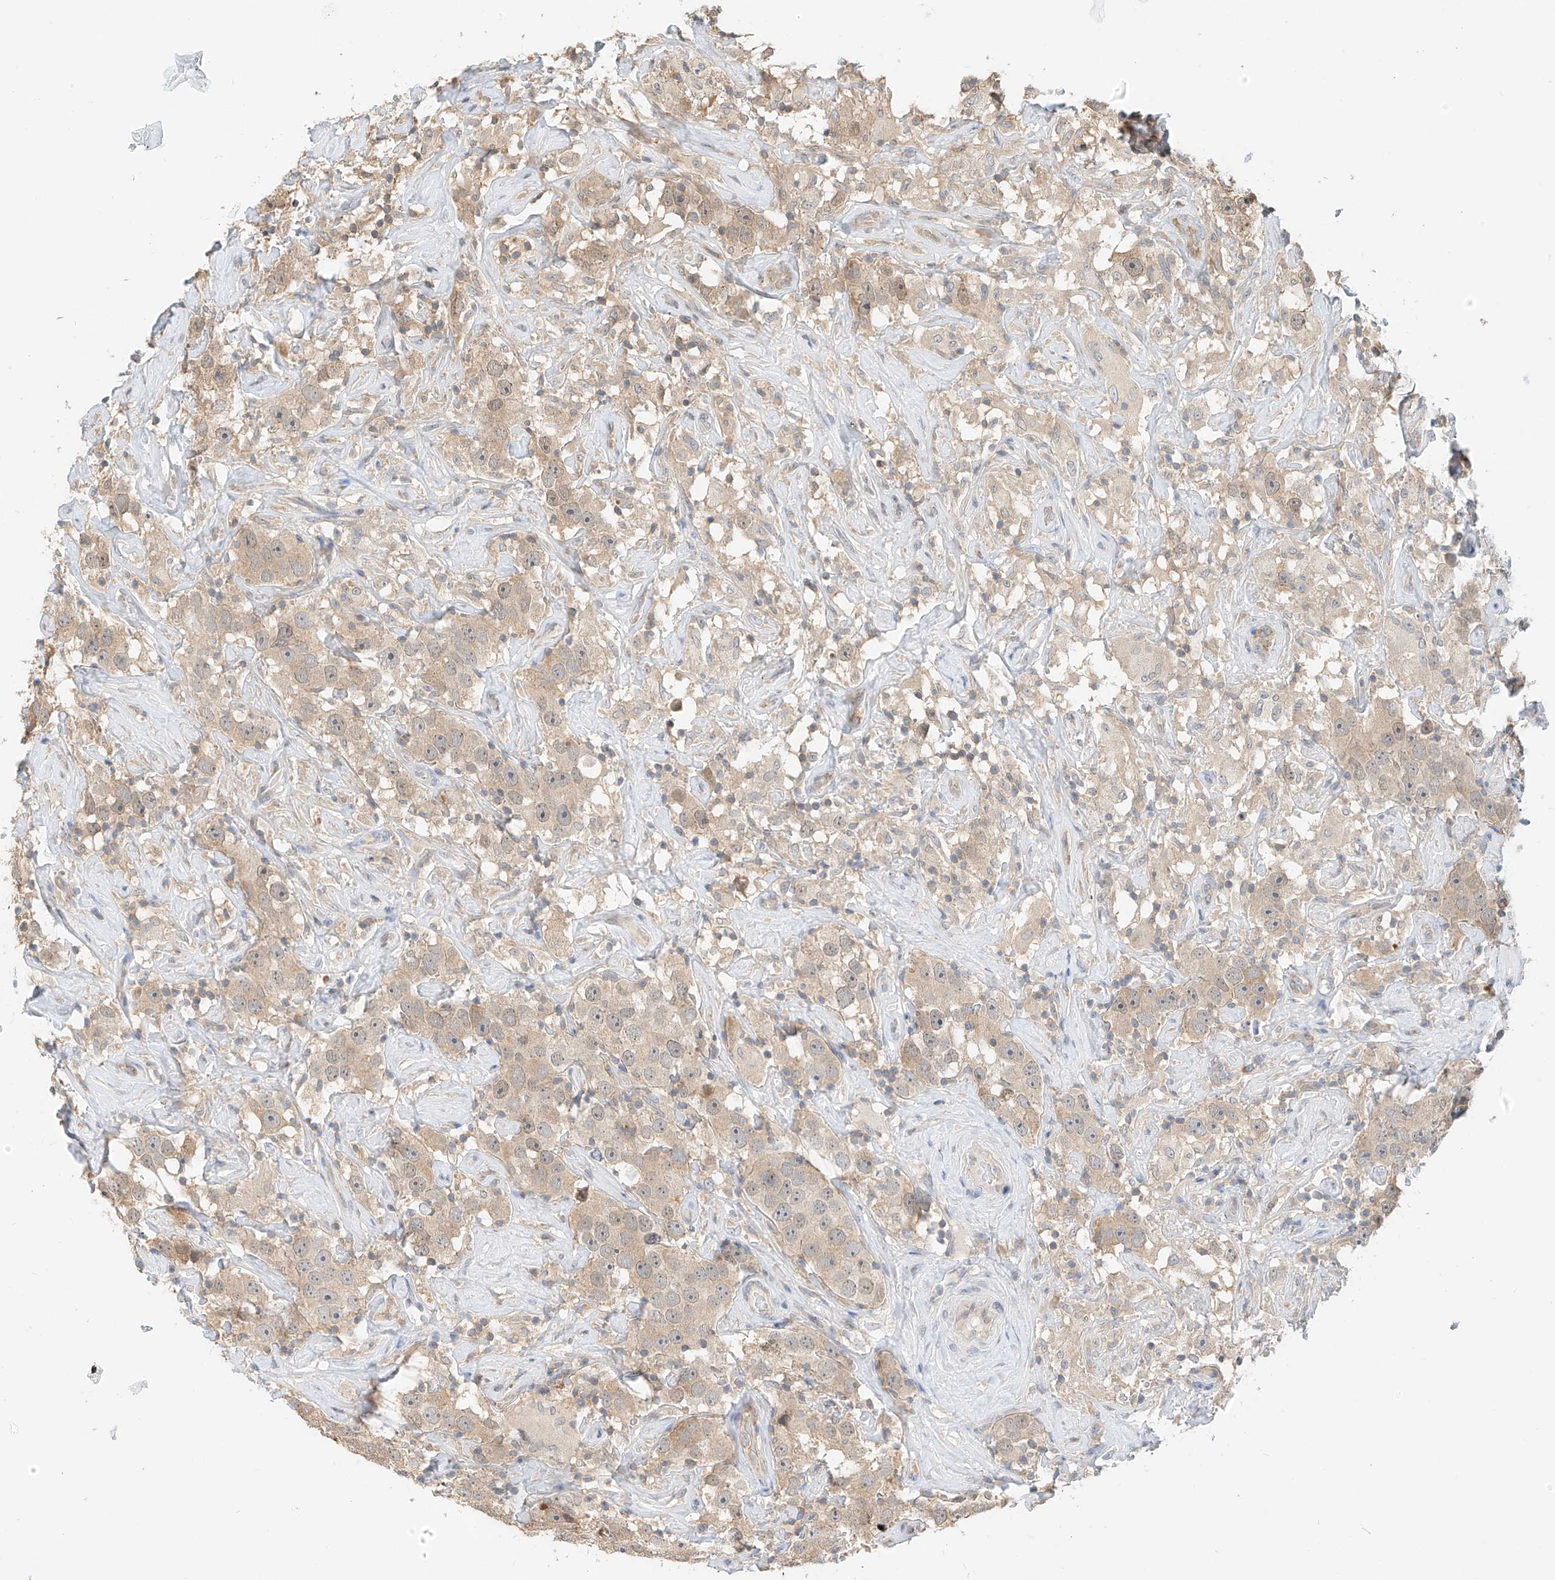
{"staining": {"intensity": "moderate", "quantity": ">75%", "location": "cytoplasmic/membranous"}, "tissue": "testis cancer", "cell_type": "Tumor cells", "image_type": "cancer", "snomed": [{"axis": "morphology", "description": "Seminoma, NOS"}, {"axis": "topography", "description": "Testis"}], "caption": "Moderate cytoplasmic/membranous staining for a protein is appreciated in about >75% of tumor cells of seminoma (testis) using IHC.", "gene": "PPA2", "patient": {"sex": "male", "age": 49}}